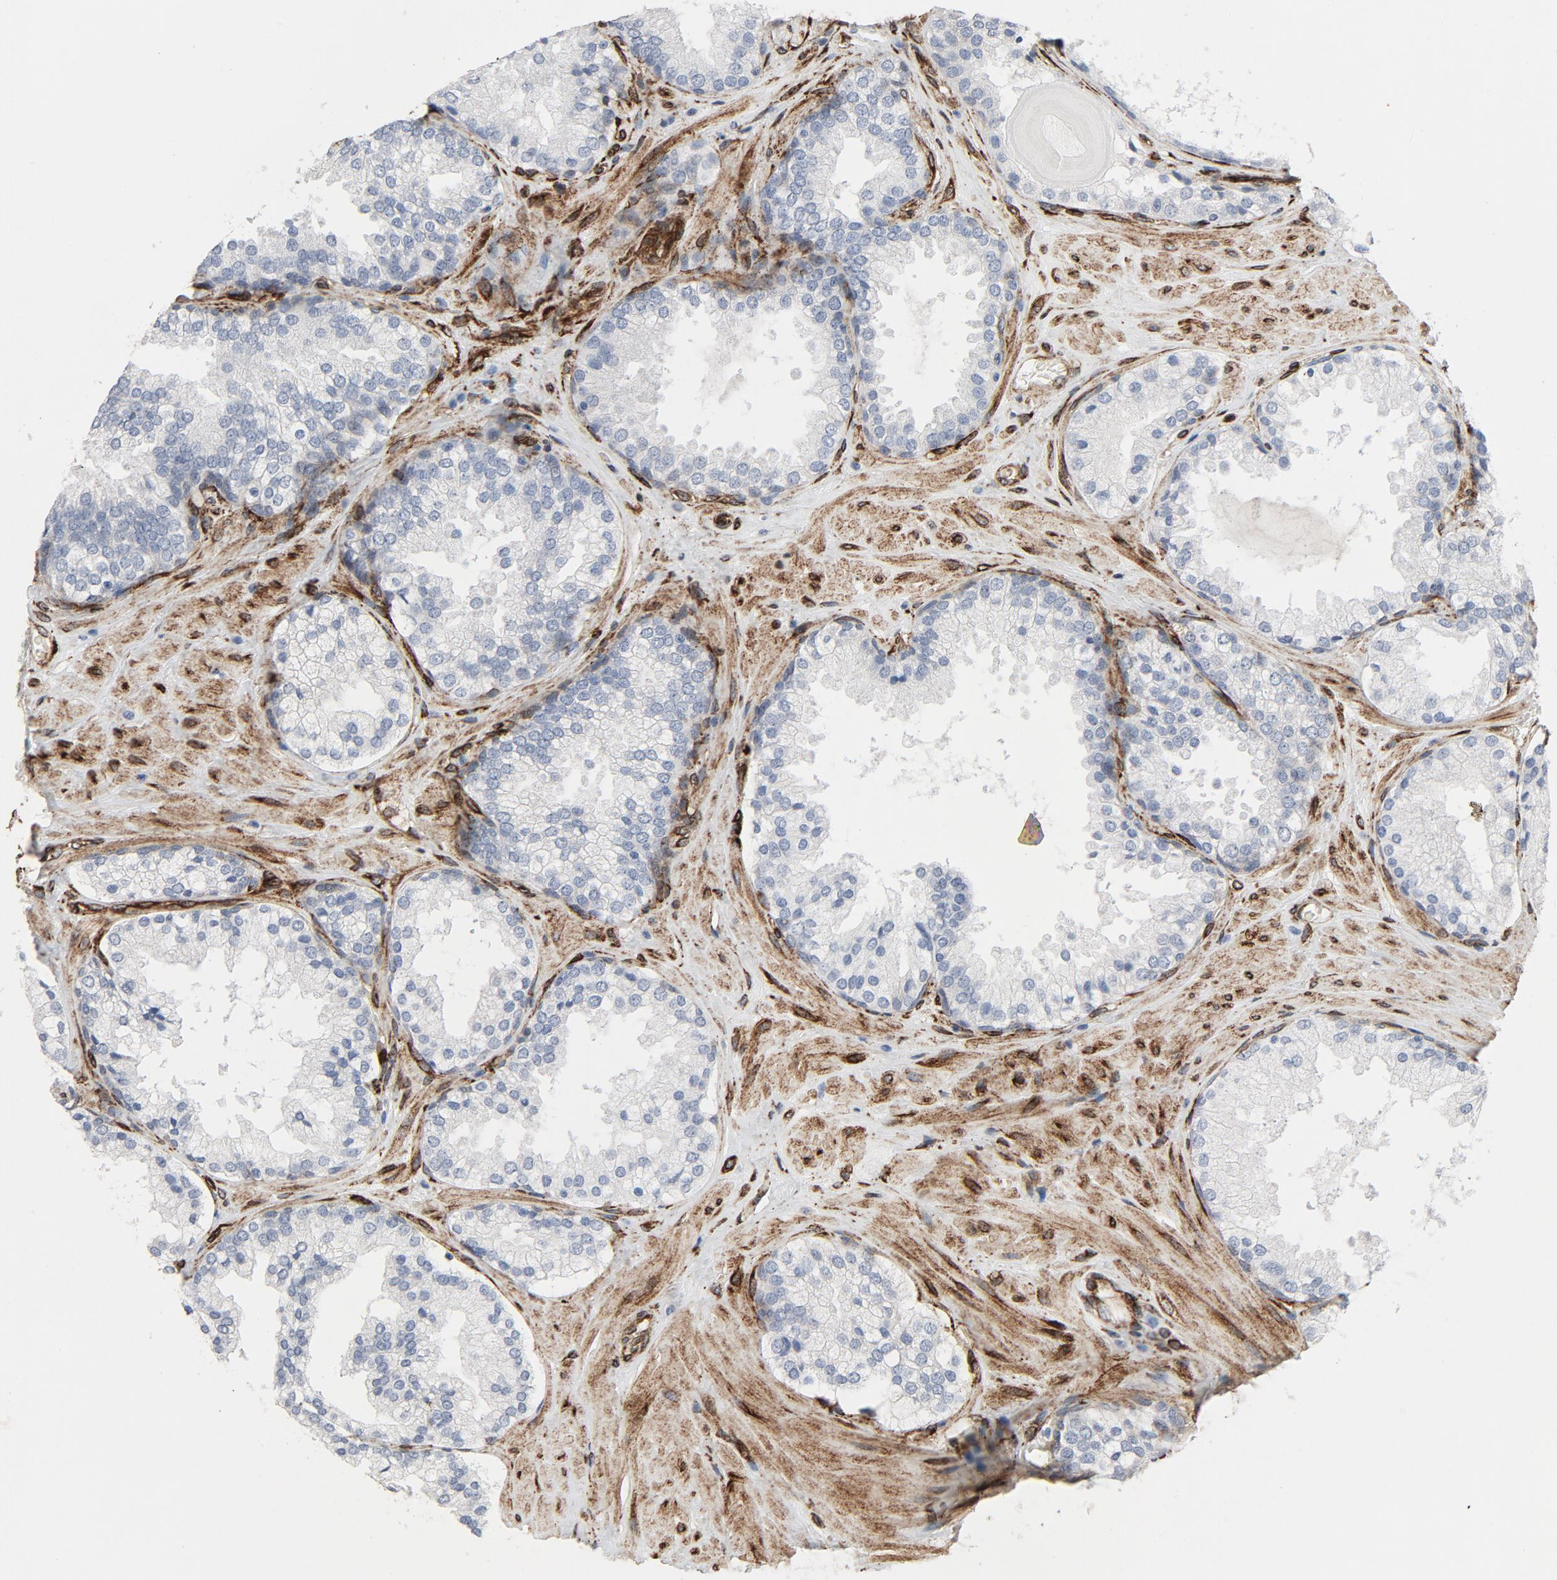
{"staining": {"intensity": "weak", "quantity": "25%-75%", "location": "cytoplasmic/membranous"}, "tissue": "prostate cancer", "cell_type": "Tumor cells", "image_type": "cancer", "snomed": [{"axis": "morphology", "description": "Adenocarcinoma, High grade"}, {"axis": "topography", "description": "Prostate"}], "caption": "Protein expression analysis of prostate cancer (high-grade adenocarcinoma) displays weak cytoplasmic/membranous expression in approximately 25%-75% of tumor cells.", "gene": "SERPINH1", "patient": {"sex": "male", "age": 70}}